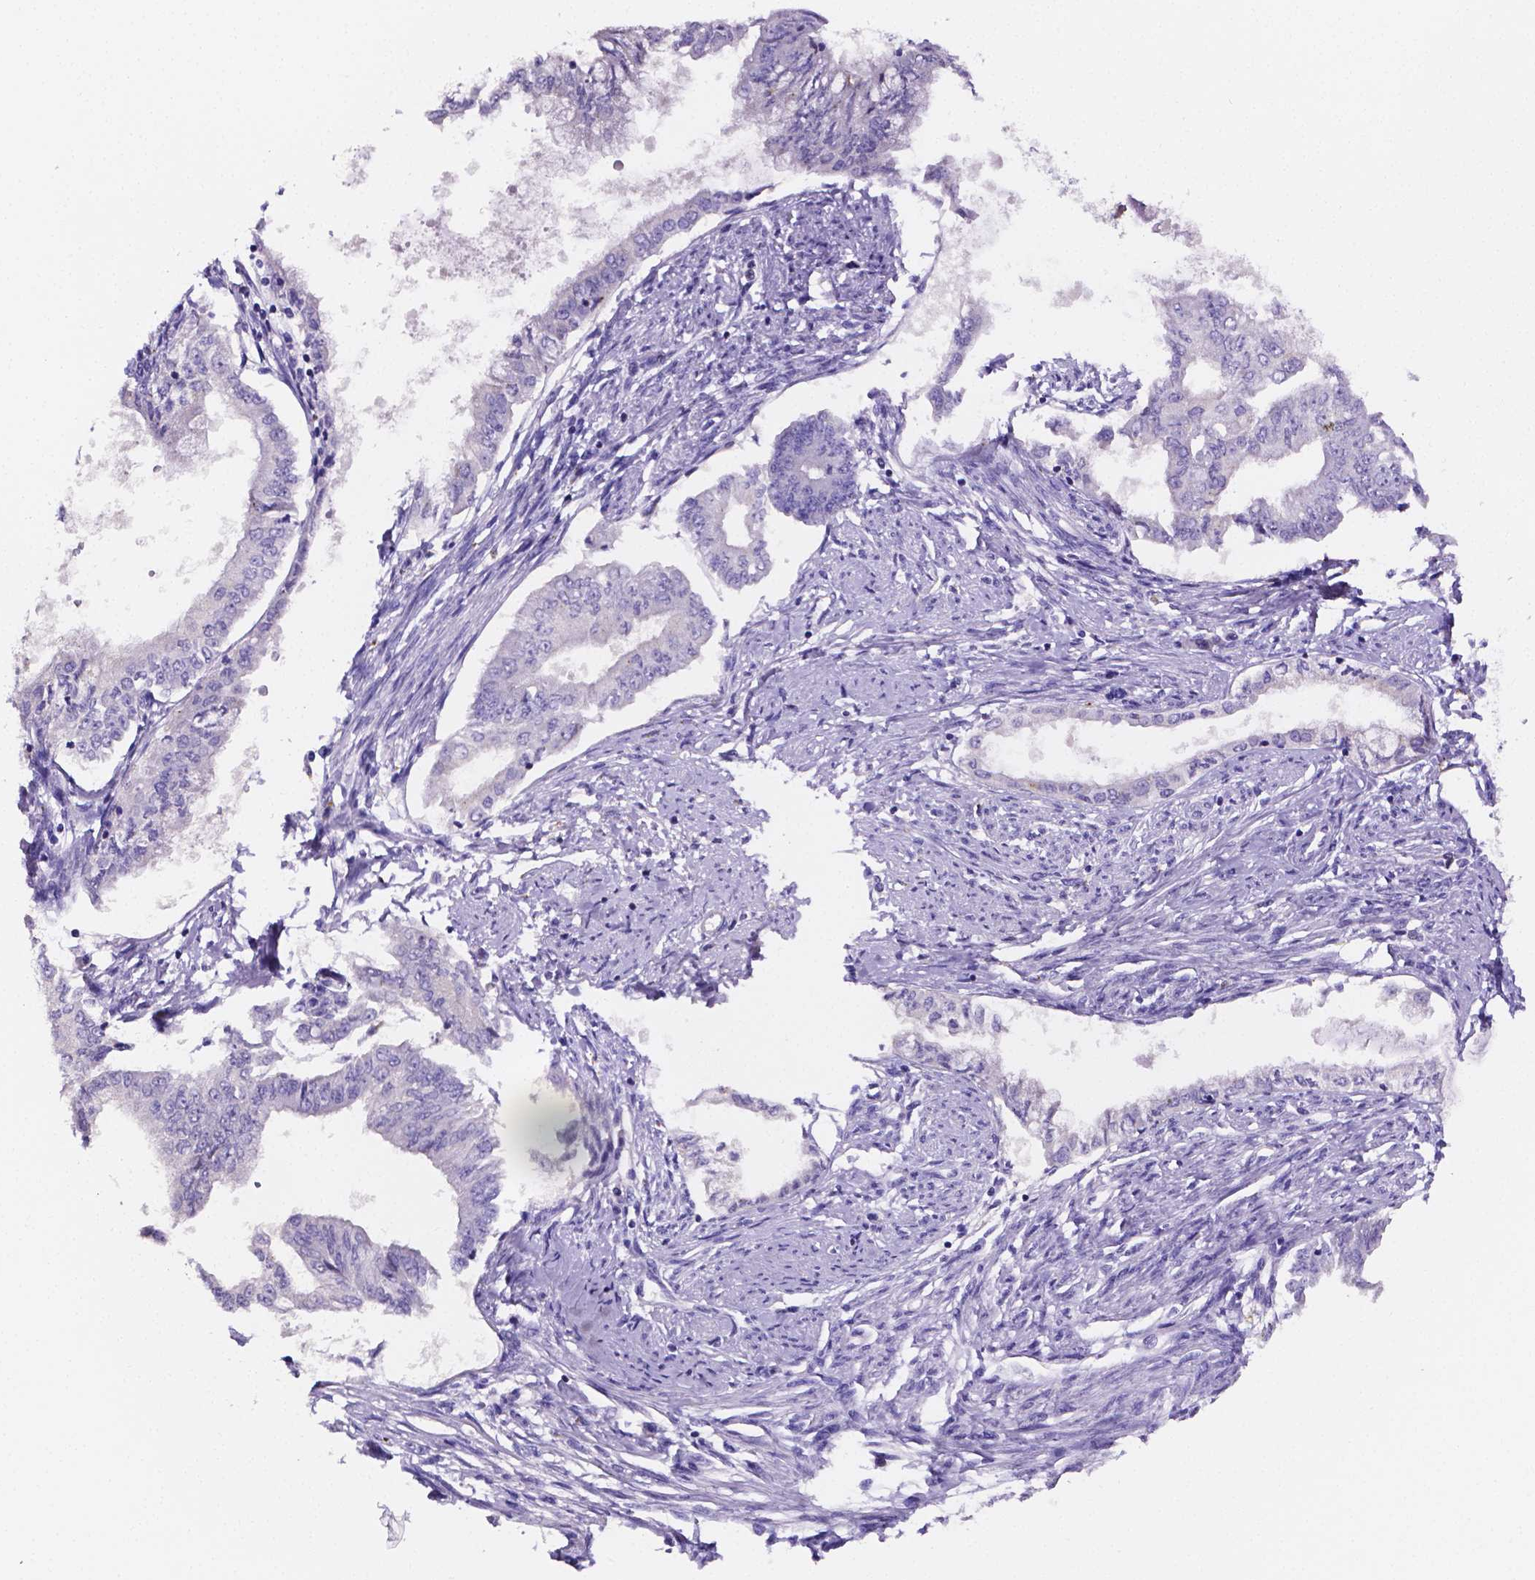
{"staining": {"intensity": "negative", "quantity": "none", "location": "none"}, "tissue": "endometrial cancer", "cell_type": "Tumor cells", "image_type": "cancer", "snomed": [{"axis": "morphology", "description": "Adenocarcinoma, NOS"}, {"axis": "topography", "description": "Endometrium"}], "caption": "Tumor cells show no significant staining in endometrial cancer.", "gene": "NRGN", "patient": {"sex": "female", "age": 76}}